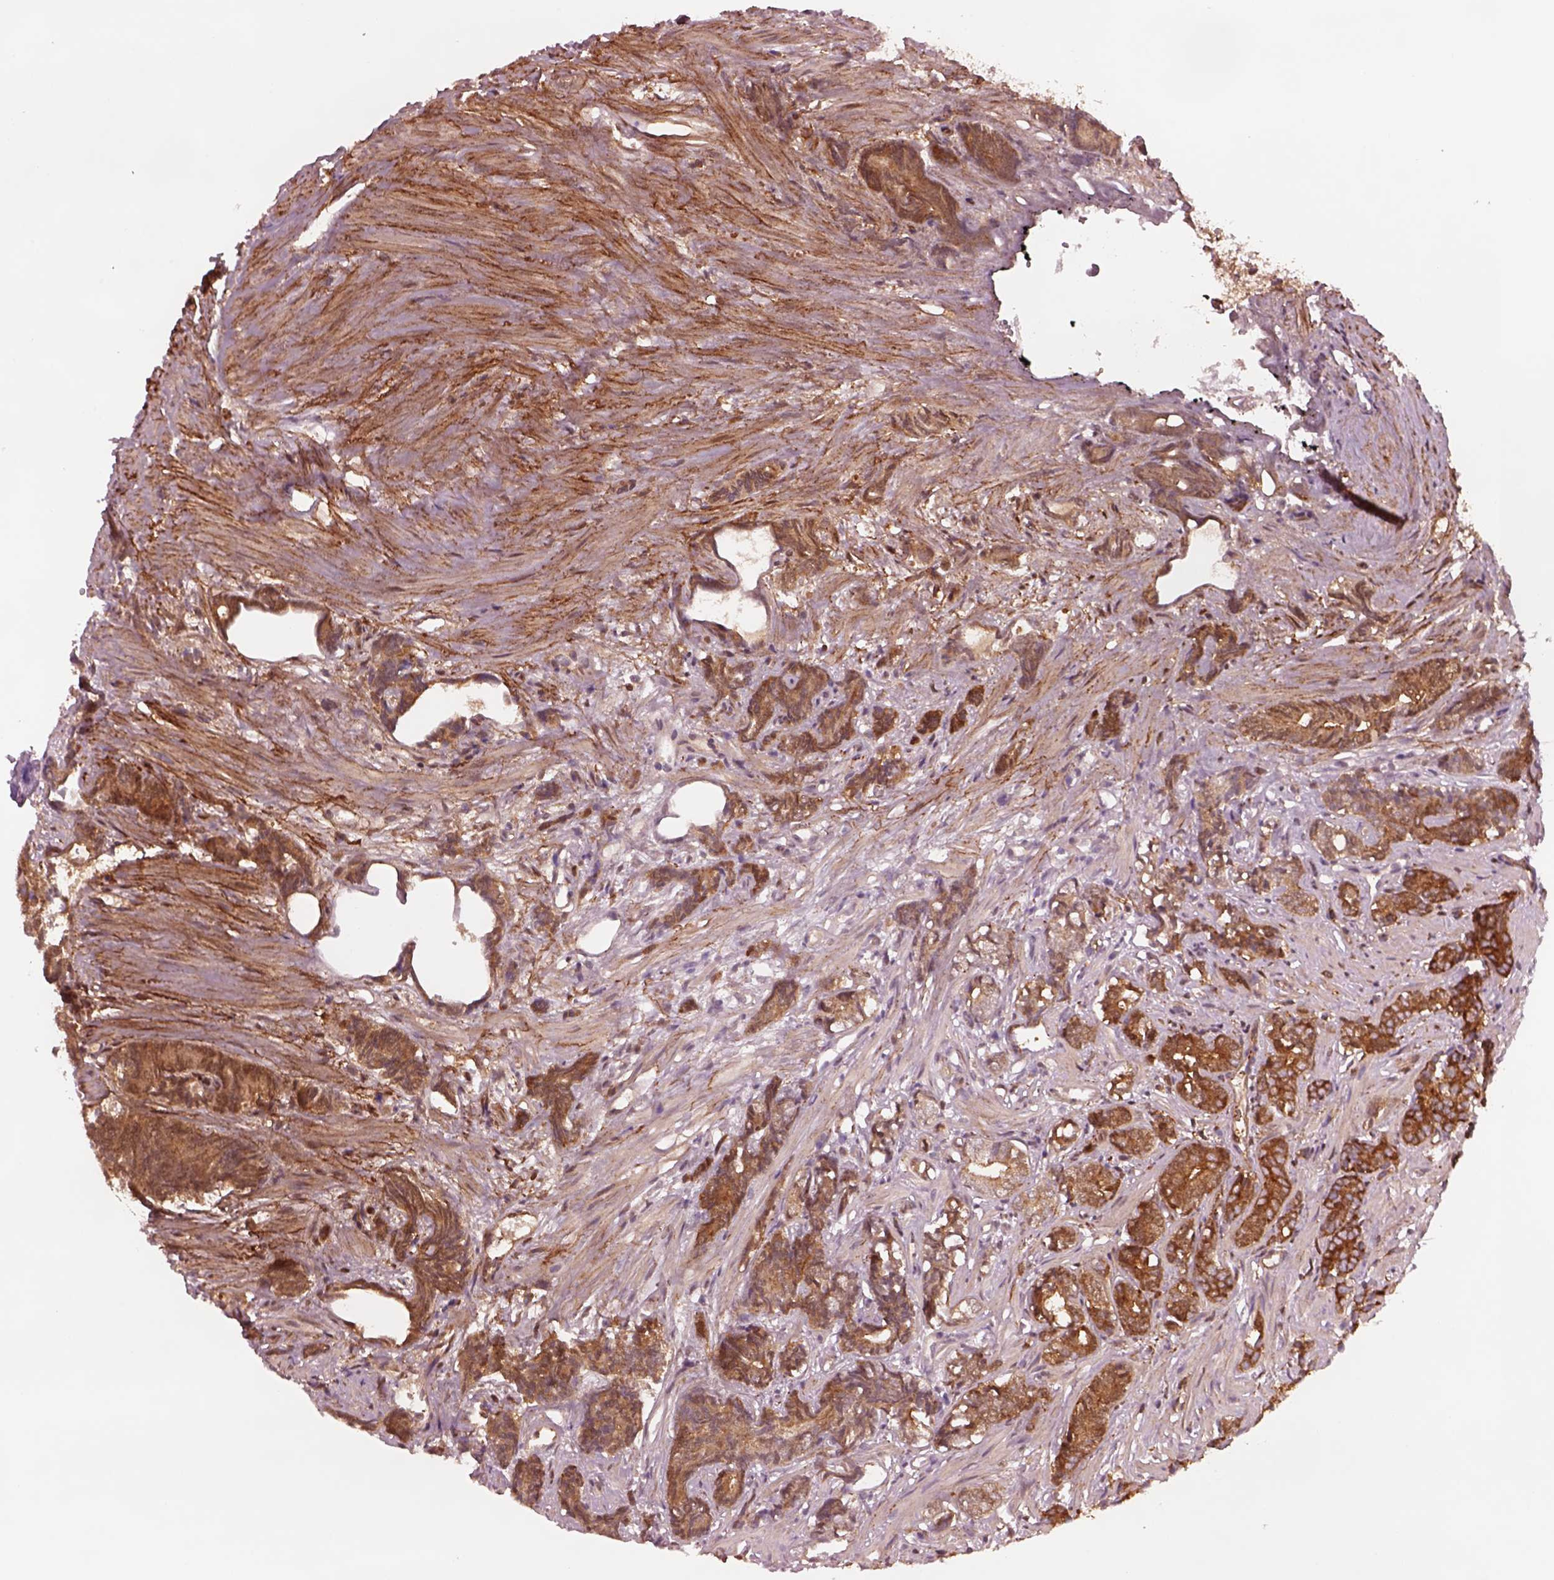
{"staining": {"intensity": "strong", "quantity": "25%-75%", "location": "cytoplasmic/membranous"}, "tissue": "prostate cancer", "cell_type": "Tumor cells", "image_type": "cancer", "snomed": [{"axis": "morphology", "description": "Adenocarcinoma, High grade"}, {"axis": "topography", "description": "Prostate"}], "caption": "The micrograph exhibits staining of adenocarcinoma (high-grade) (prostate), revealing strong cytoplasmic/membranous protein expression (brown color) within tumor cells. Immunohistochemistry stains the protein in brown and the nuclei are stained blue.", "gene": "WASHC2A", "patient": {"sex": "male", "age": 84}}